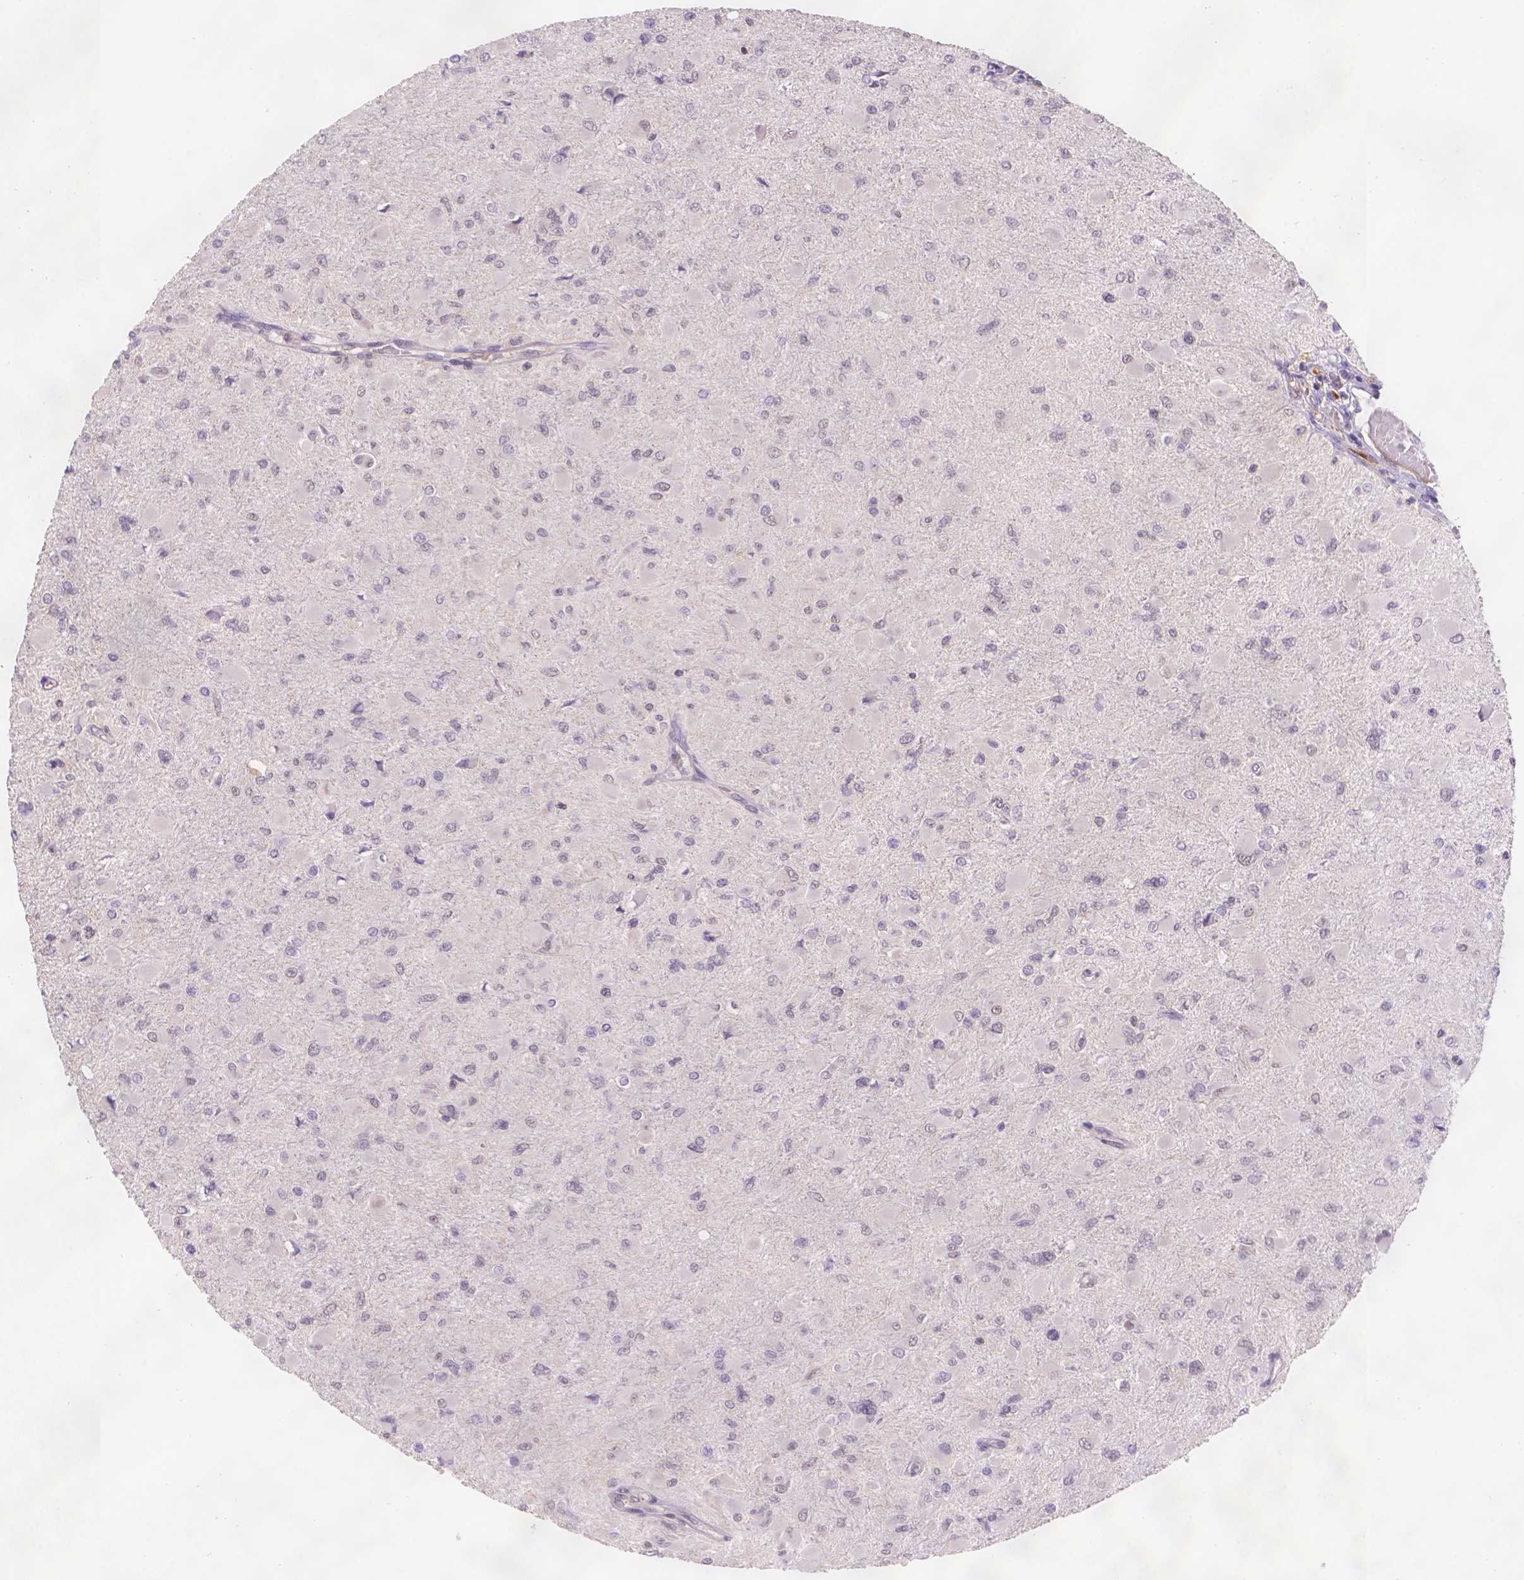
{"staining": {"intensity": "weak", "quantity": "25%-75%", "location": "nuclear"}, "tissue": "glioma", "cell_type": "Tumor cells", "image_type": "cancer", "snomed": [{"axis": "morphology", "description": "Glioma, malignant, High grade"}, {"axis": "topography", "description": "Cerebral cortex"}], "caption": "A micrograph showing weak nuclear staining in approximately 25%-75% of tumor cells in glioma, as visualized by brown immunohistochemical staining.", "gene": "SCML4", "patient": {"sex": "female", "age": 36}}